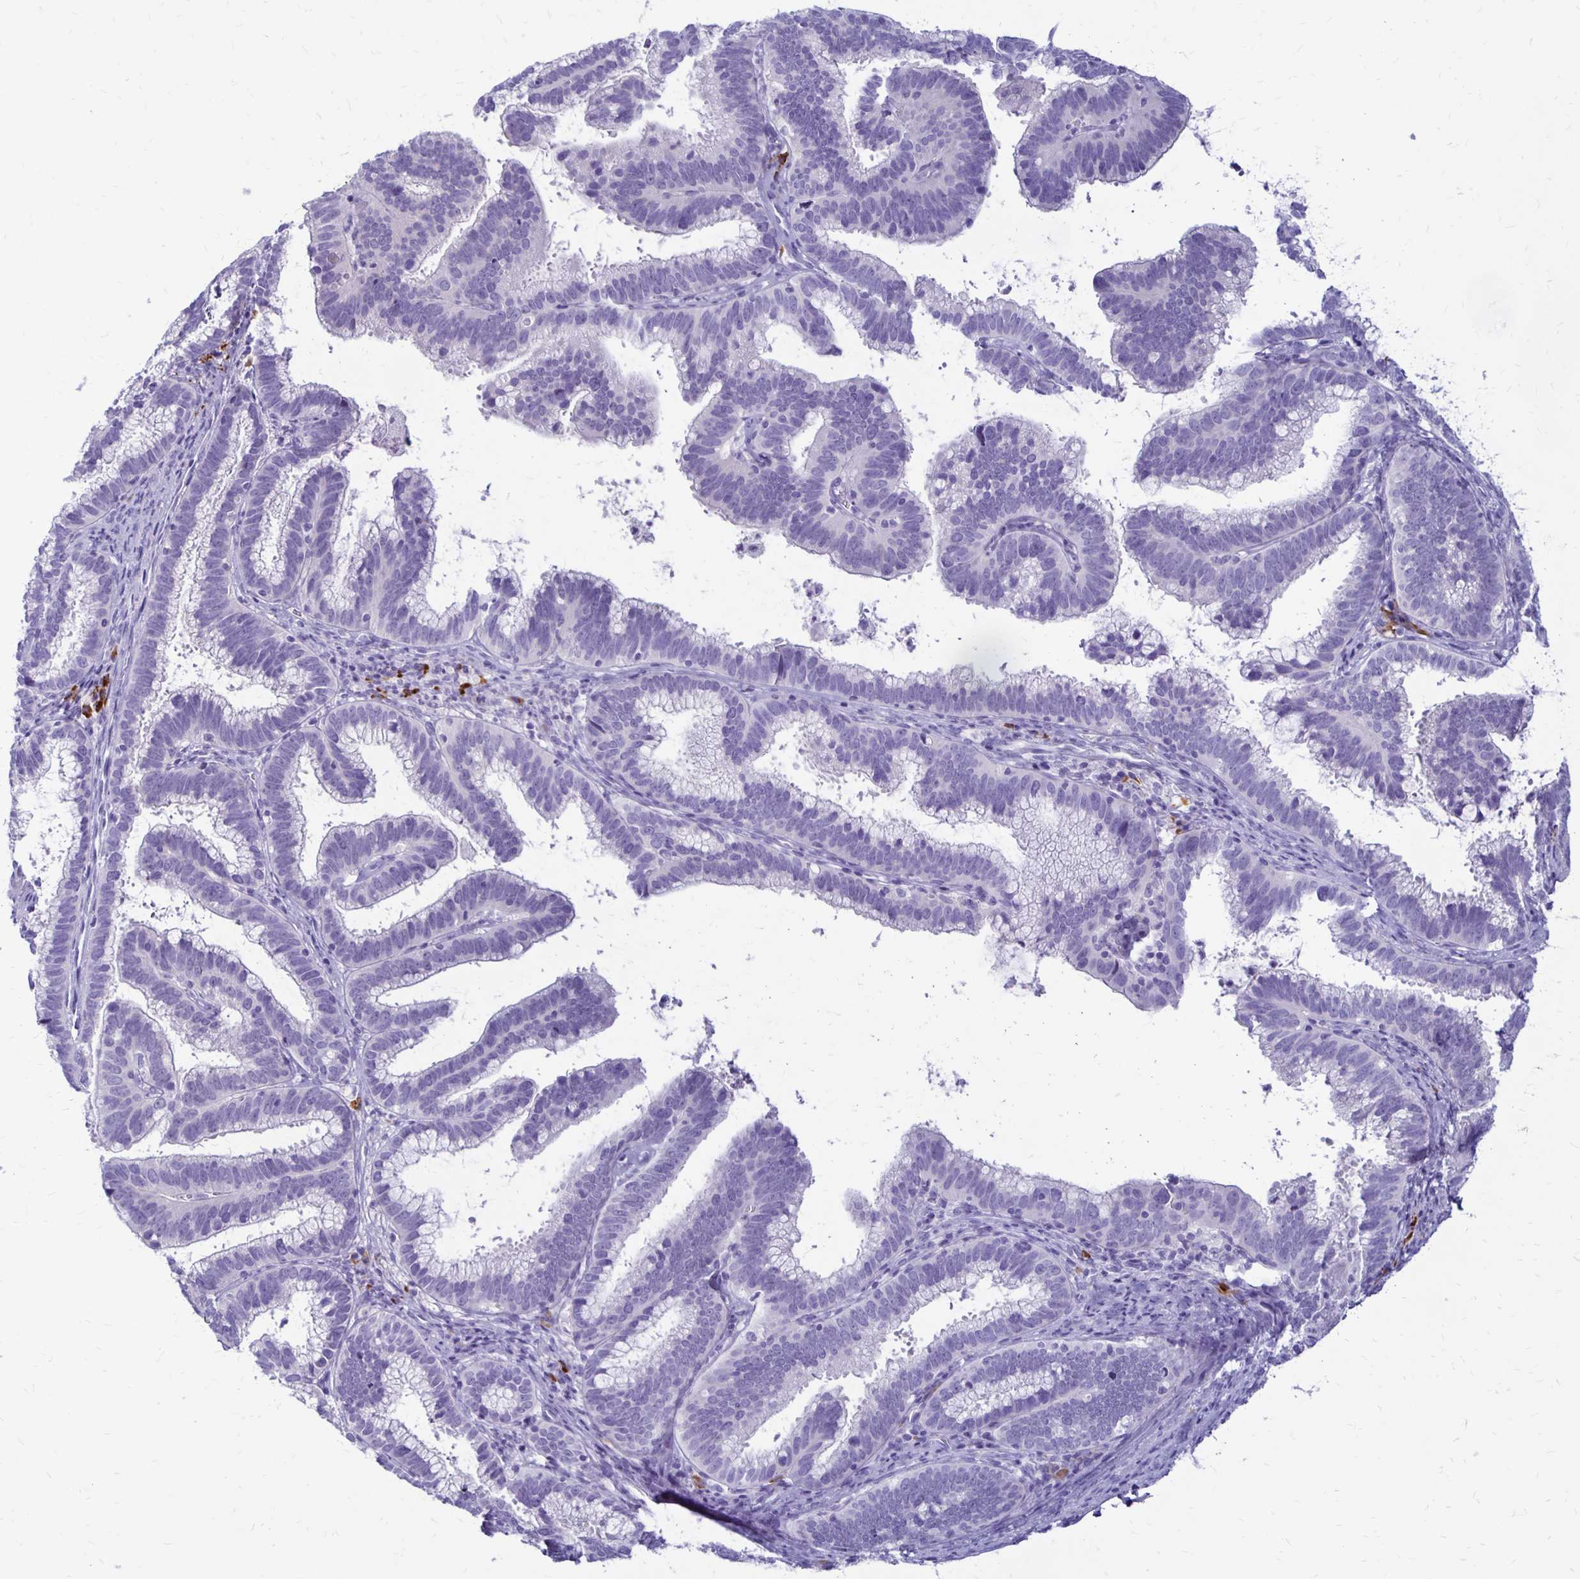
{"staining": {"intensity": "negative", "quantity": "none", "location": "none"}, "tissue": "cervical cancer", "cell_type": "Tumor cells", "image_type": "cancer", "snomed": [{"axis": "morphology", "description": "Adenocarcinoma, NOS"}, {"axis": "topography", "description": "Cervix"}], "caption": "Cervical cancer (adenocarcinoma) stained for a protein using immunohistochemistry reveals no expression tumor cells.", "gene": "FNTB", "patient": {"sex": "female", "age": 61}}